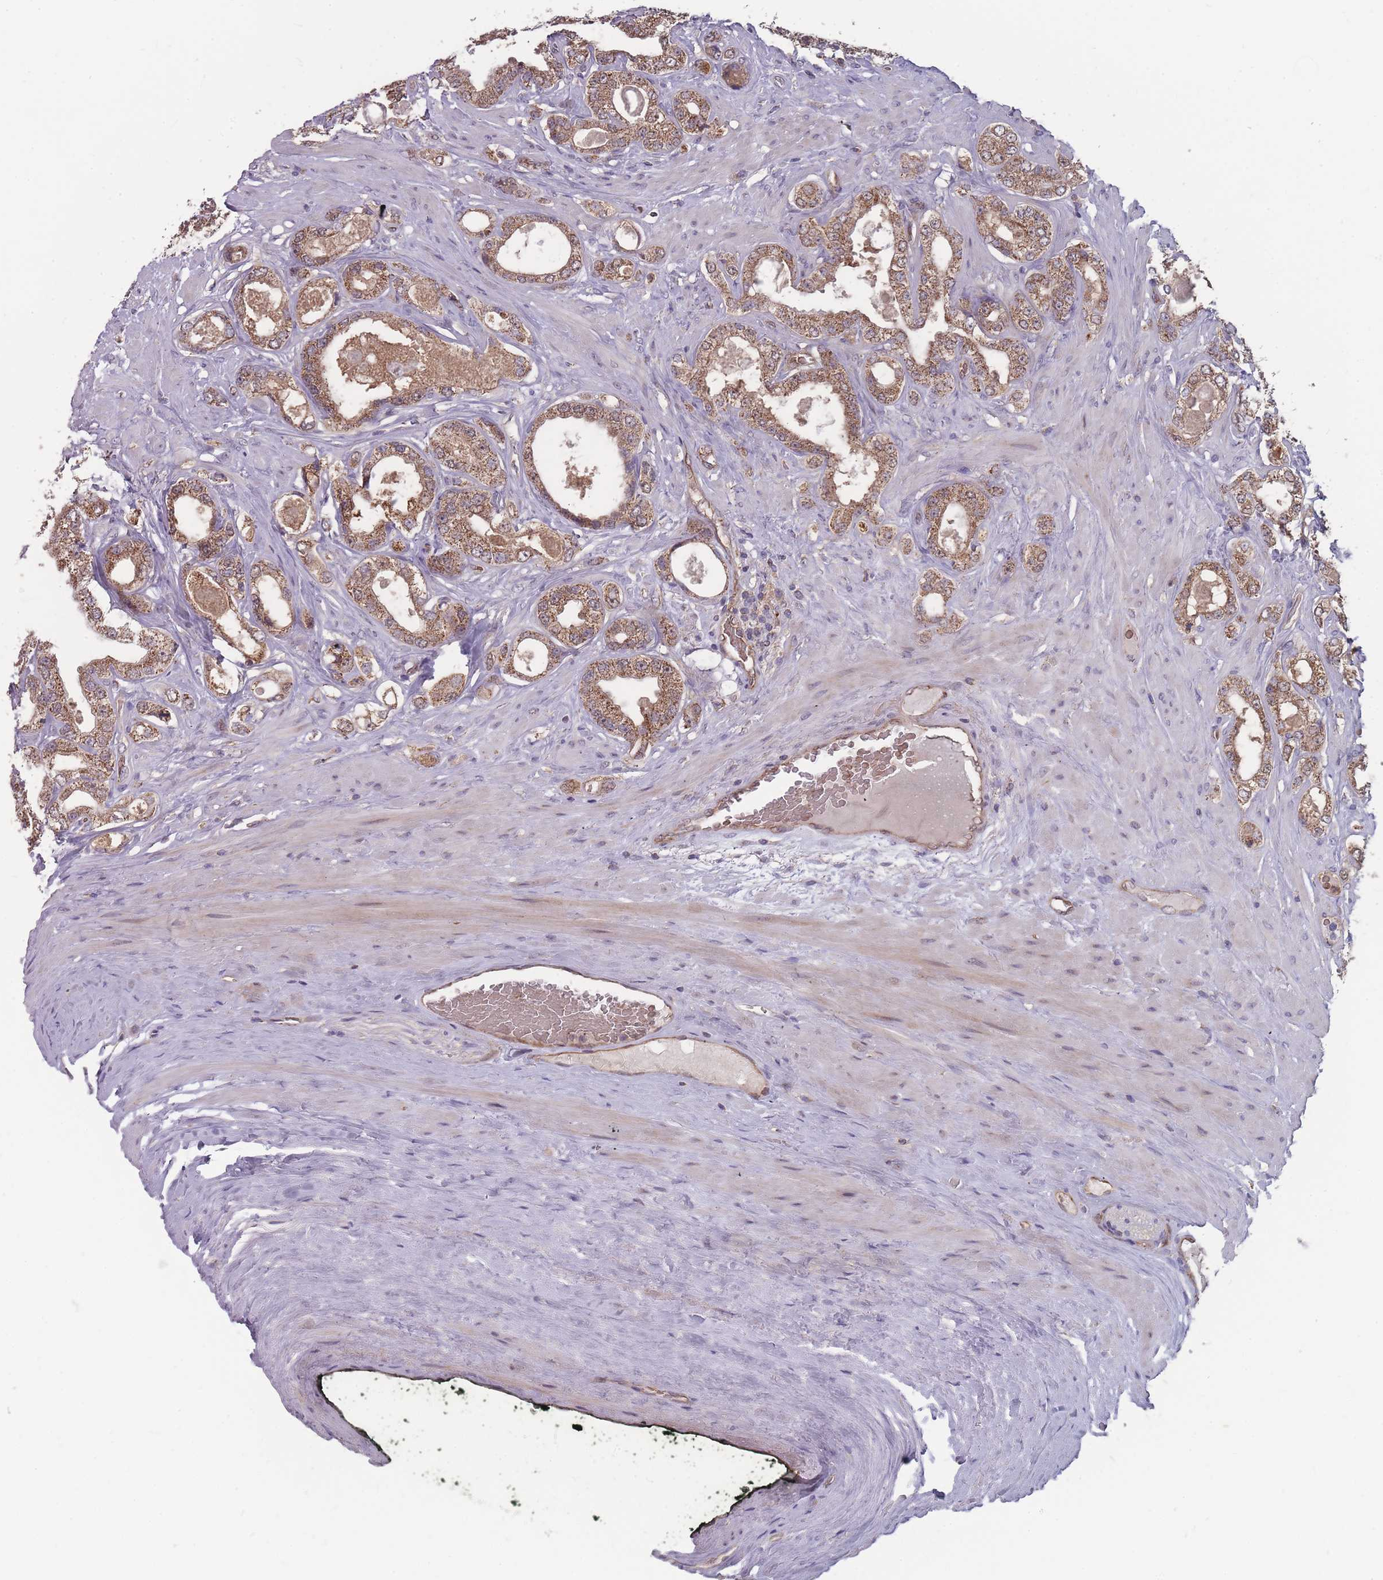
{"staining": {"intensity": "moderate", "quantity": ">75%", "location": "cytoplasmic/membranous"}, "tissue": "prostate cancer", "cell_type": "Tumor cells", "image_type": "cancer", "snomed": [{"axis": "morphology", "description": "Adenocarcinoma, Low grade"}, {"axis": "topography", "description": "Prostate"}], "caption": "Human prostate adenocarcinoma (low-grade) stained for a protein (brown) reveals moderate cytoplasmic/membranous positive staining in approximately >75% of tumor cells.", "gene": "SLC35B4", "patient": {"sex": "male", "age": 63}}